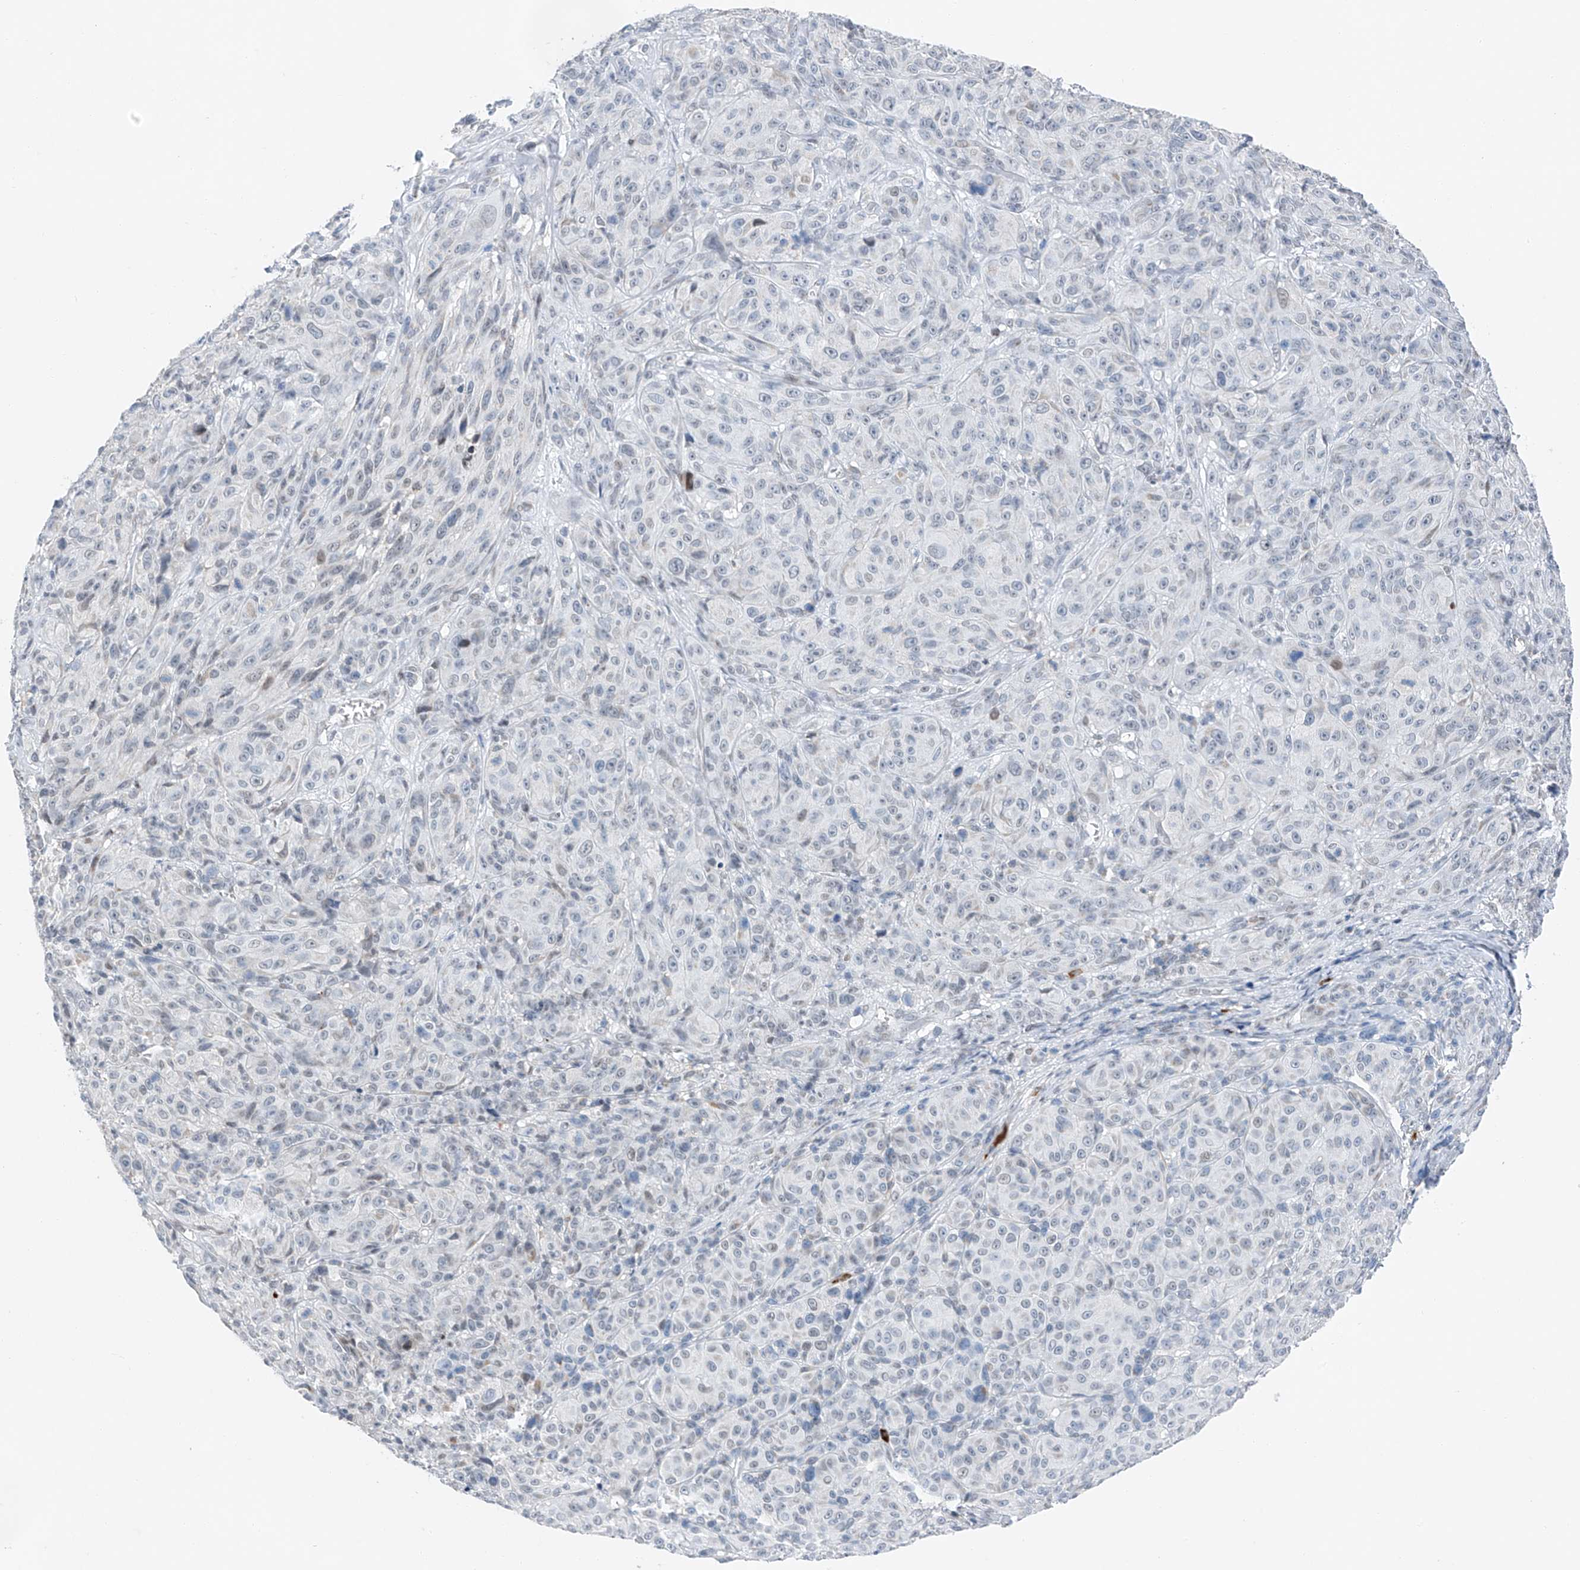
{"staining": {"intensity": "negative", "quantity": "none", "location": "none"}, "tissue": "melanoma", "cell_type": "Tumor cells", "image_type": "cancer", "snomed": [{"axis": "morphology", "description": "Malignant melanoma, NOS"}, {"axis": "topography", "description": "Skin"}], "caption": "Micrograph shows no protein expression in tumor cells of malignant melanoma tissue.", "gene": "KLF15", "patient": {"sex": "male", "age": 73}}